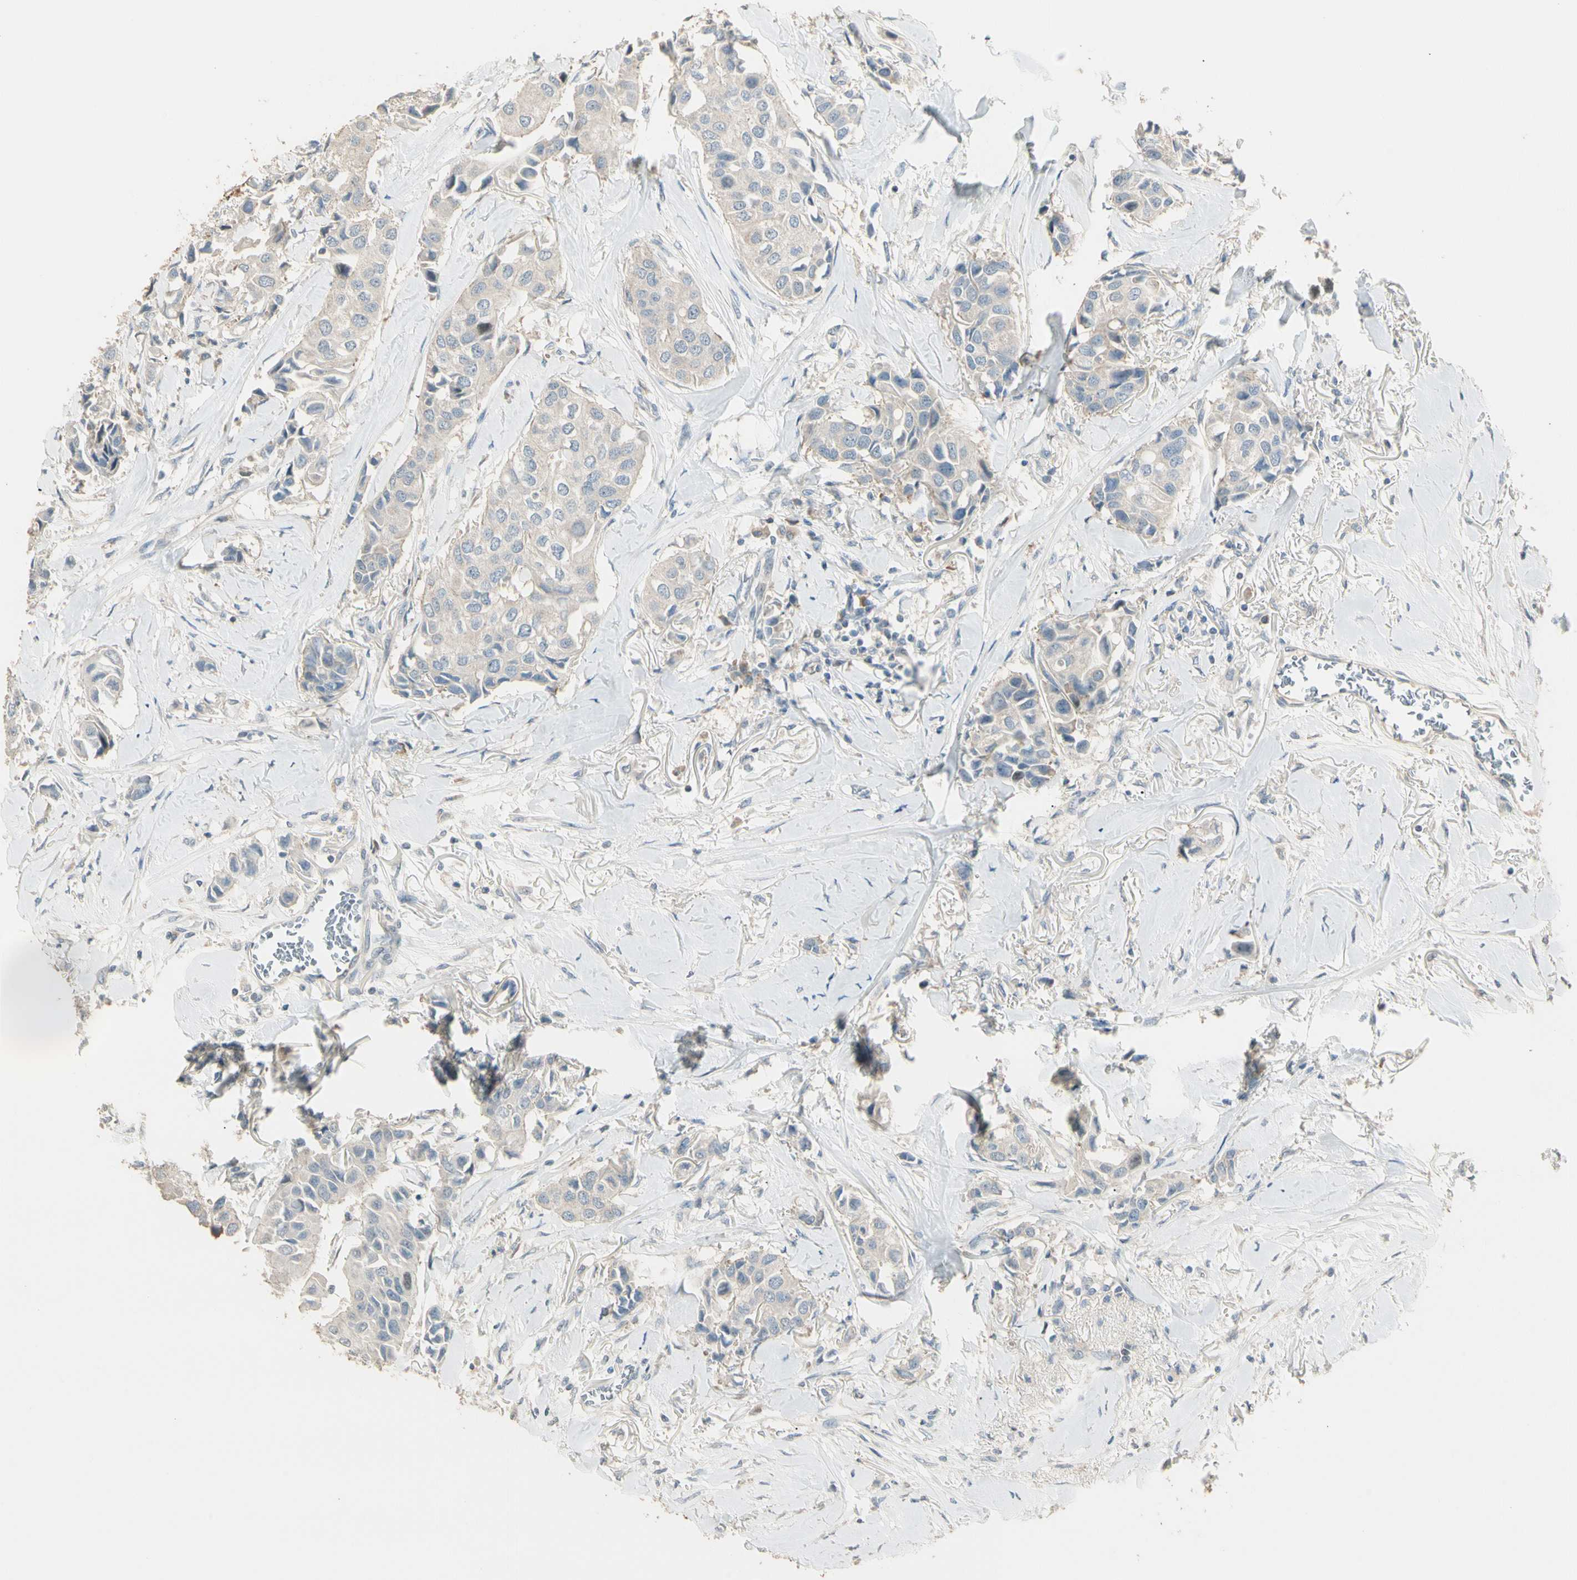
{"staining": {"intensity": "weak", "quantity": "<25%", "location": "cytoplasmic/membranous"}, "tissue": "breast cancer", "cell_type": "Tumor cells", "image_type": "cancer", "snomed": [{"axis": "morphology", "description": "Duct carcinoma"}, {"axis": "topography", "description": "Breast"}], "caption": "High magnification brightfield microscopy of breast cancer (intraductal carcinoma) stained with DAB (brown) and counterstained with hematoxylin (blue): tumor cells show no significant staining.", "gene": "GNE", "patient": {"sex": "female", "age": 80}}